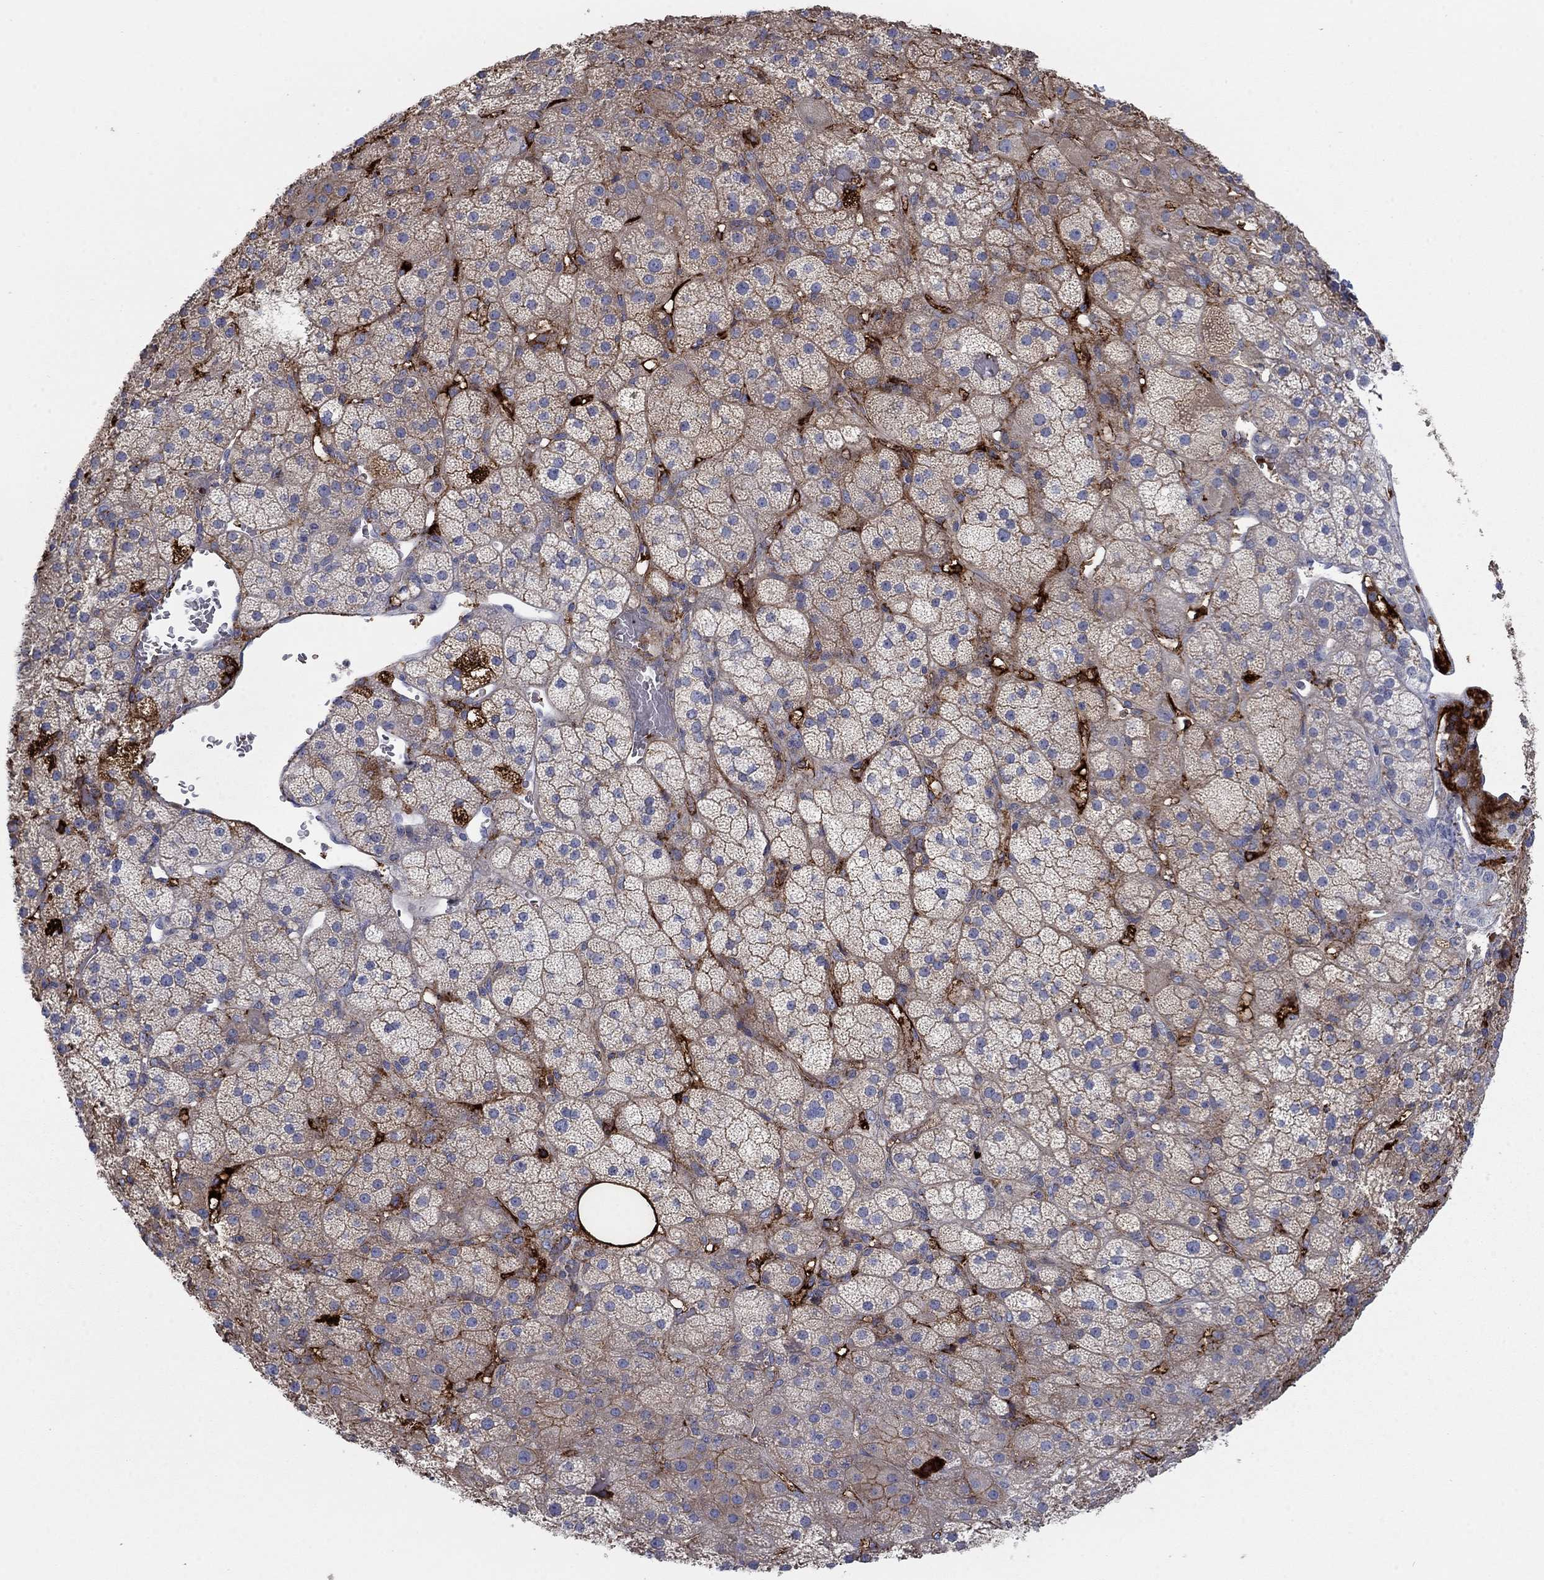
{"staining": {"intensity": "strong", "quantity": "<25%", "location": "cytoplasmic/membranous"}, "tissue": "adrenal gland", "cell_type": "Glandular cells", "image_type": "normal", "snomed": [{"axis": "morphology", "description": "Normal tissue, NOS"}, {"axis": "topography", "description": "Adrenal gland"}], "caption": "Strong cytoplasmic/membranous staining is appreciated in approximately <25% of glandular cells in unremarkable adrenal gland.", "gene": "APOC3", "patient": {"sex": "male", "age": 57}}